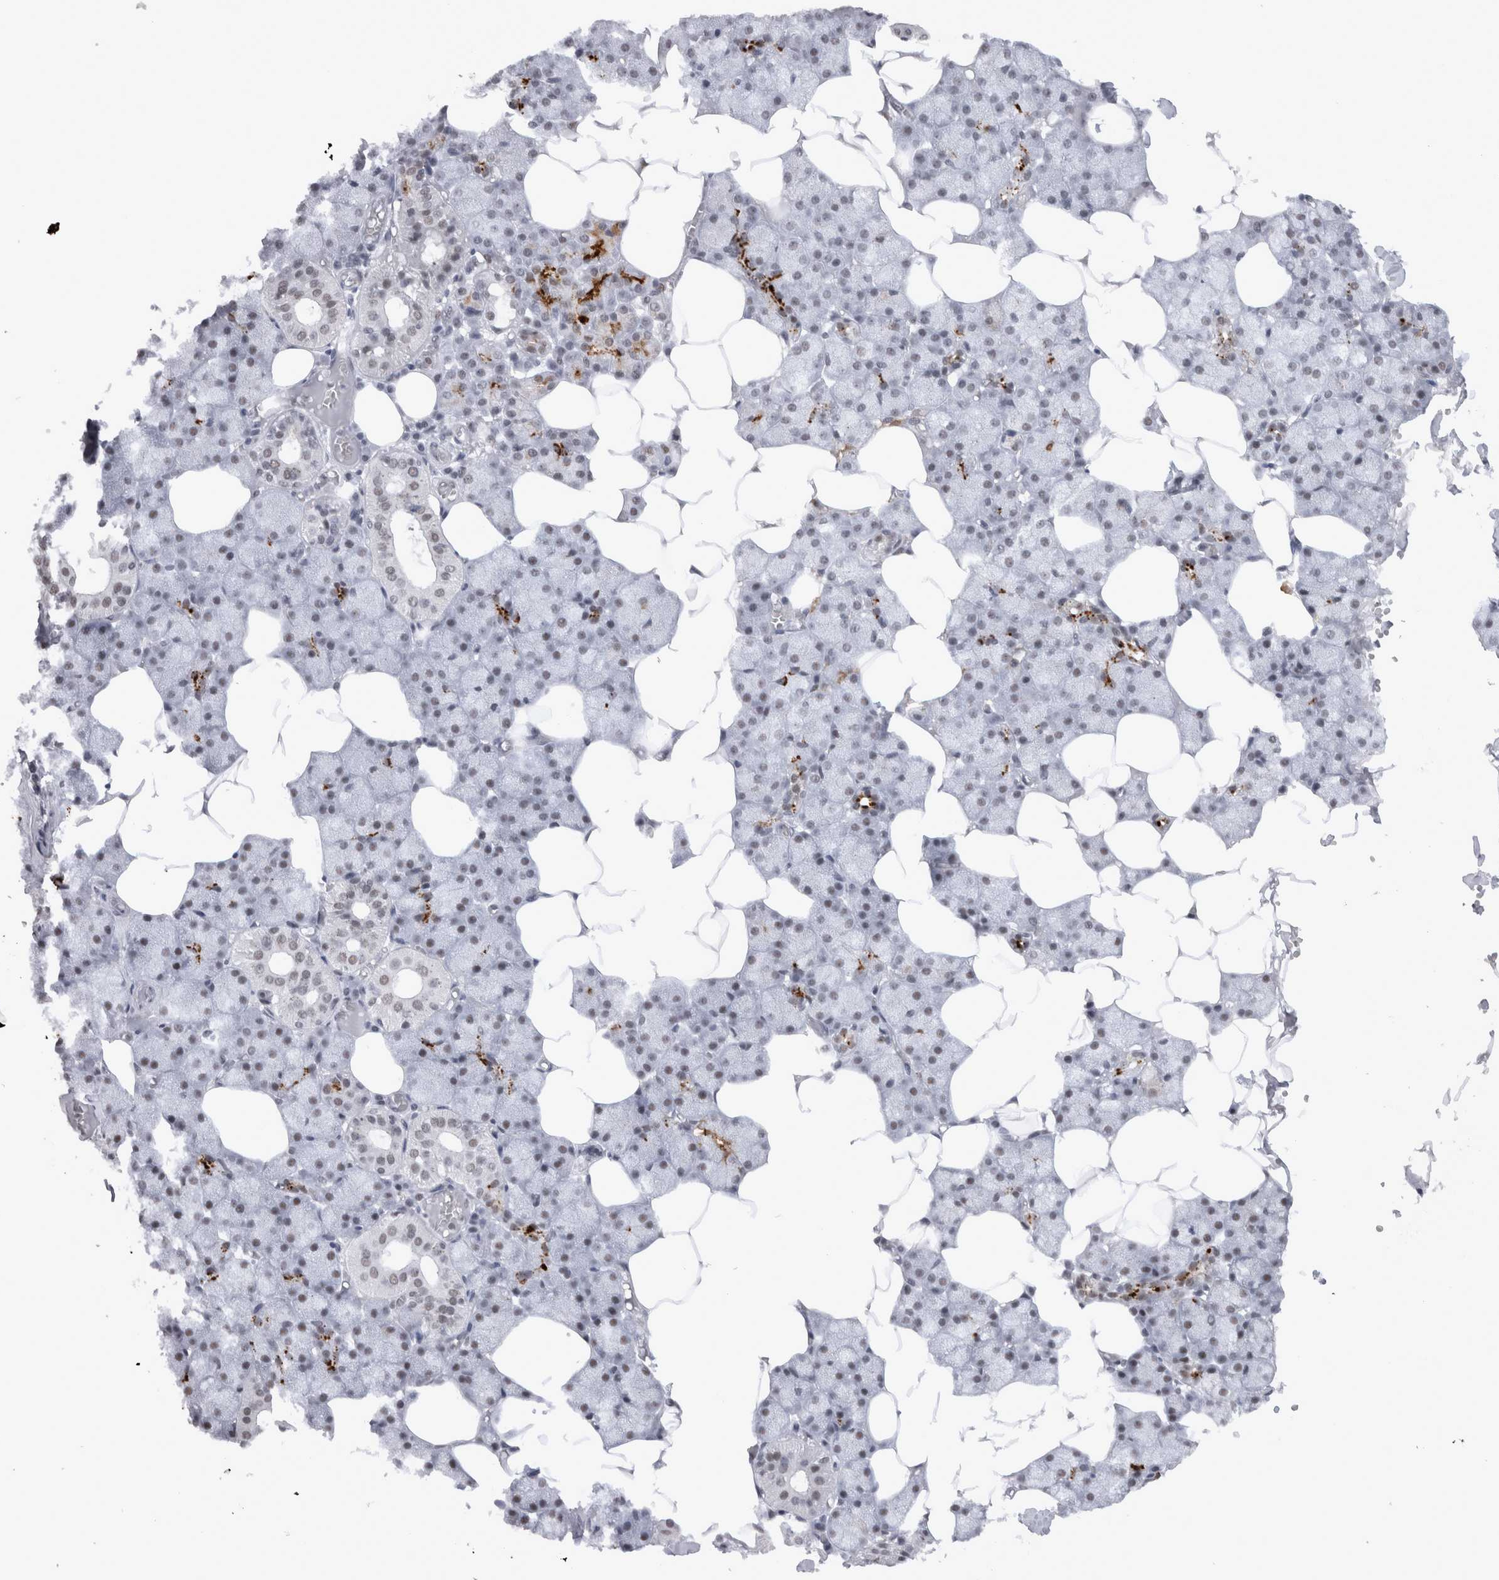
{"staining": {"intensity": "weak", "quantity": "<25%", "location": "nuclear"}, "tissue": "salivary gland", "cell_type": "Glandular cells", "image_type": "normal", "snomed": [{"axis": "morphology", "description": "Normal tissue, NOS"}, {"axis": "topography", "description": "Salivary gland"}], "caption": "Immunohistochemical staining of unremarkable salivary gland reveals no significant positivity in glandular cells. Brightfield microscopy of immunohistochemistry (IHC) stained with DAB (3,3'-diaminobenzidine) (brown) and hematoxylin (blue), captured at high magnification.", "gene": "API5", "patient": {"sex": "male", "age": 62}}